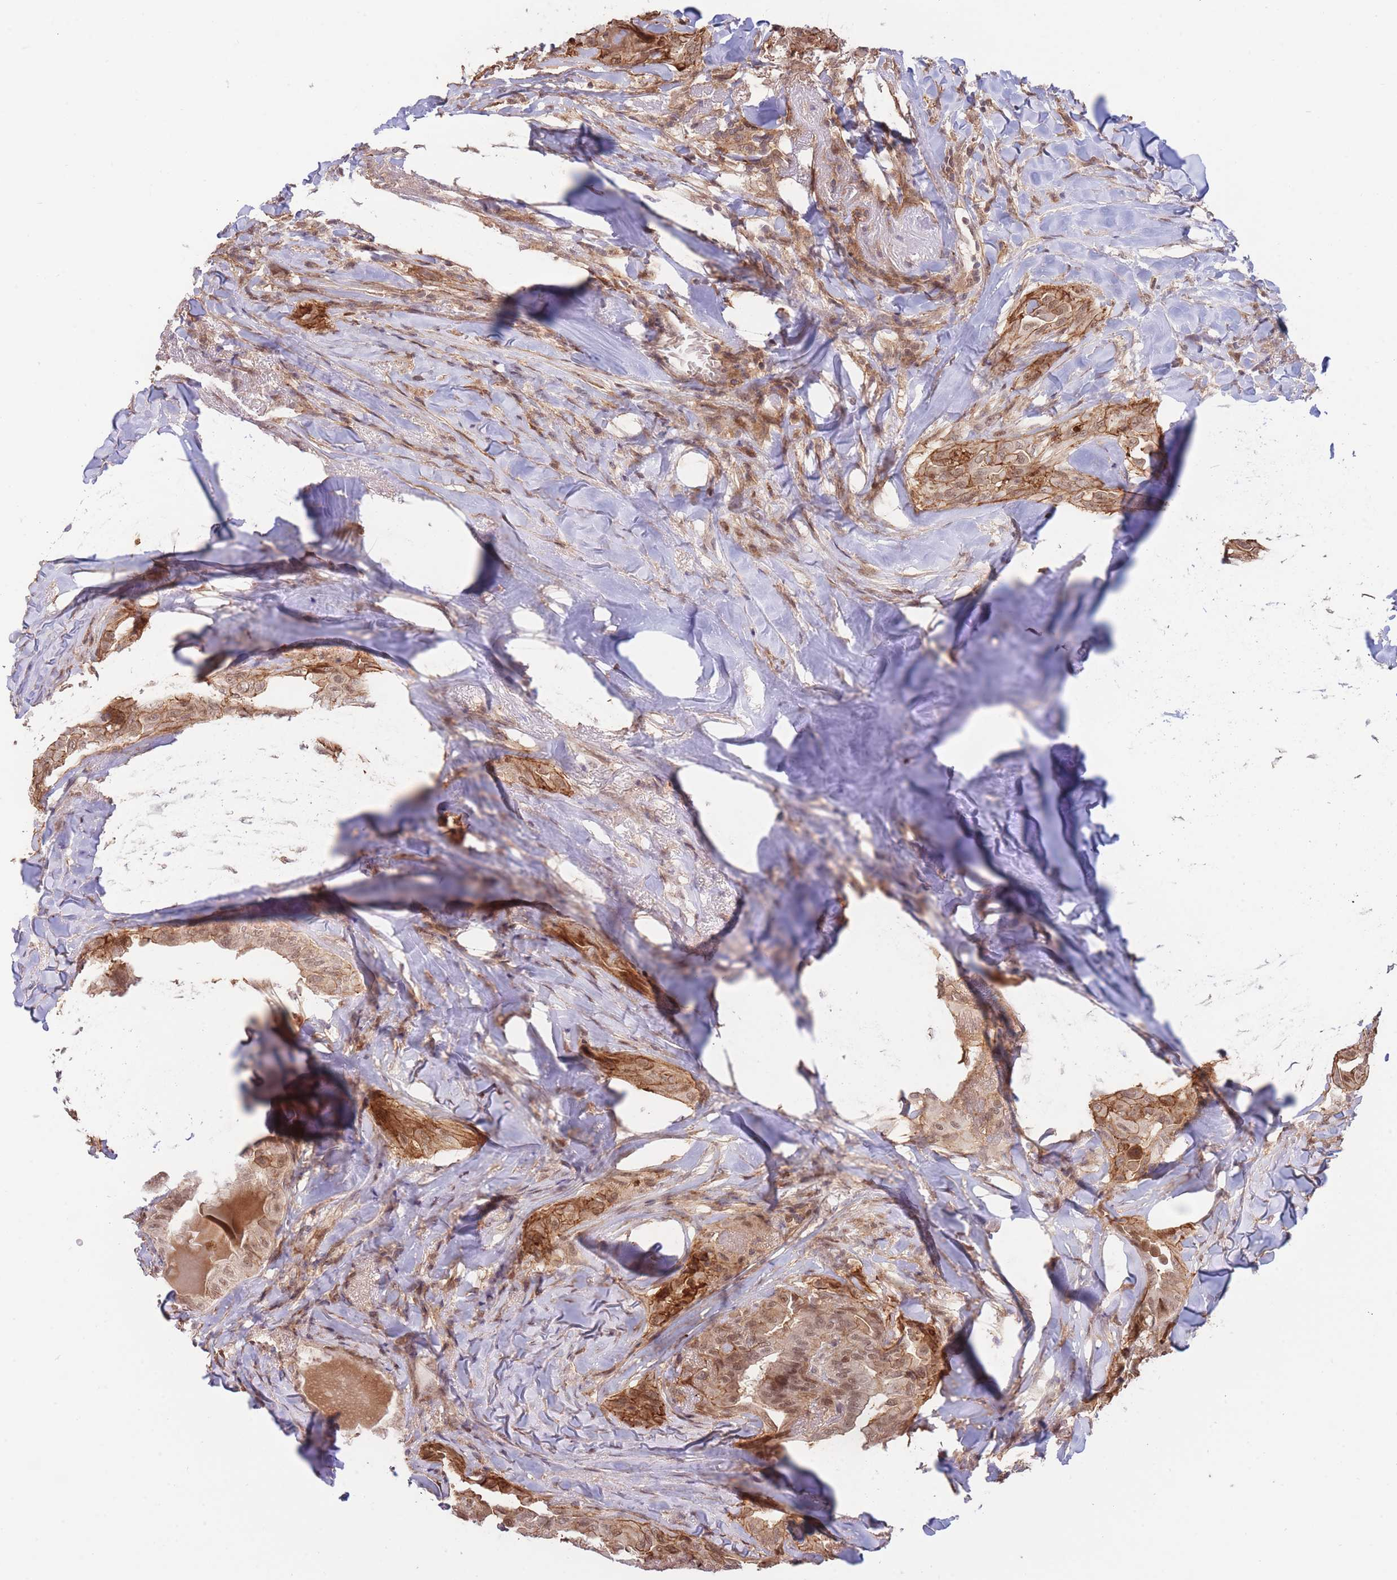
{"staining": {"intensity": "strong", "quantity": ">75%", "location": "cytoplasmic/membranous,nuclear"}, "tissue": "thyroid cancer", "cell_type": "Tumor cells", "image_type": "cancer", "snomed": [{"axis": "morphology", "description": "Papillary adenocarcinoma, NOS"}, {"axis": "topography", "description": "Thyroid gland"}], "caption": "Protein expression analysis of human thyroid cancer (papillary adenocarcinoma) reveals strong cytoplasmic/membranous and nuclear staining in about >75% of tumor cells.", "gene": "BOD1L1", "patient": {"sex": "female", "age": 68}}